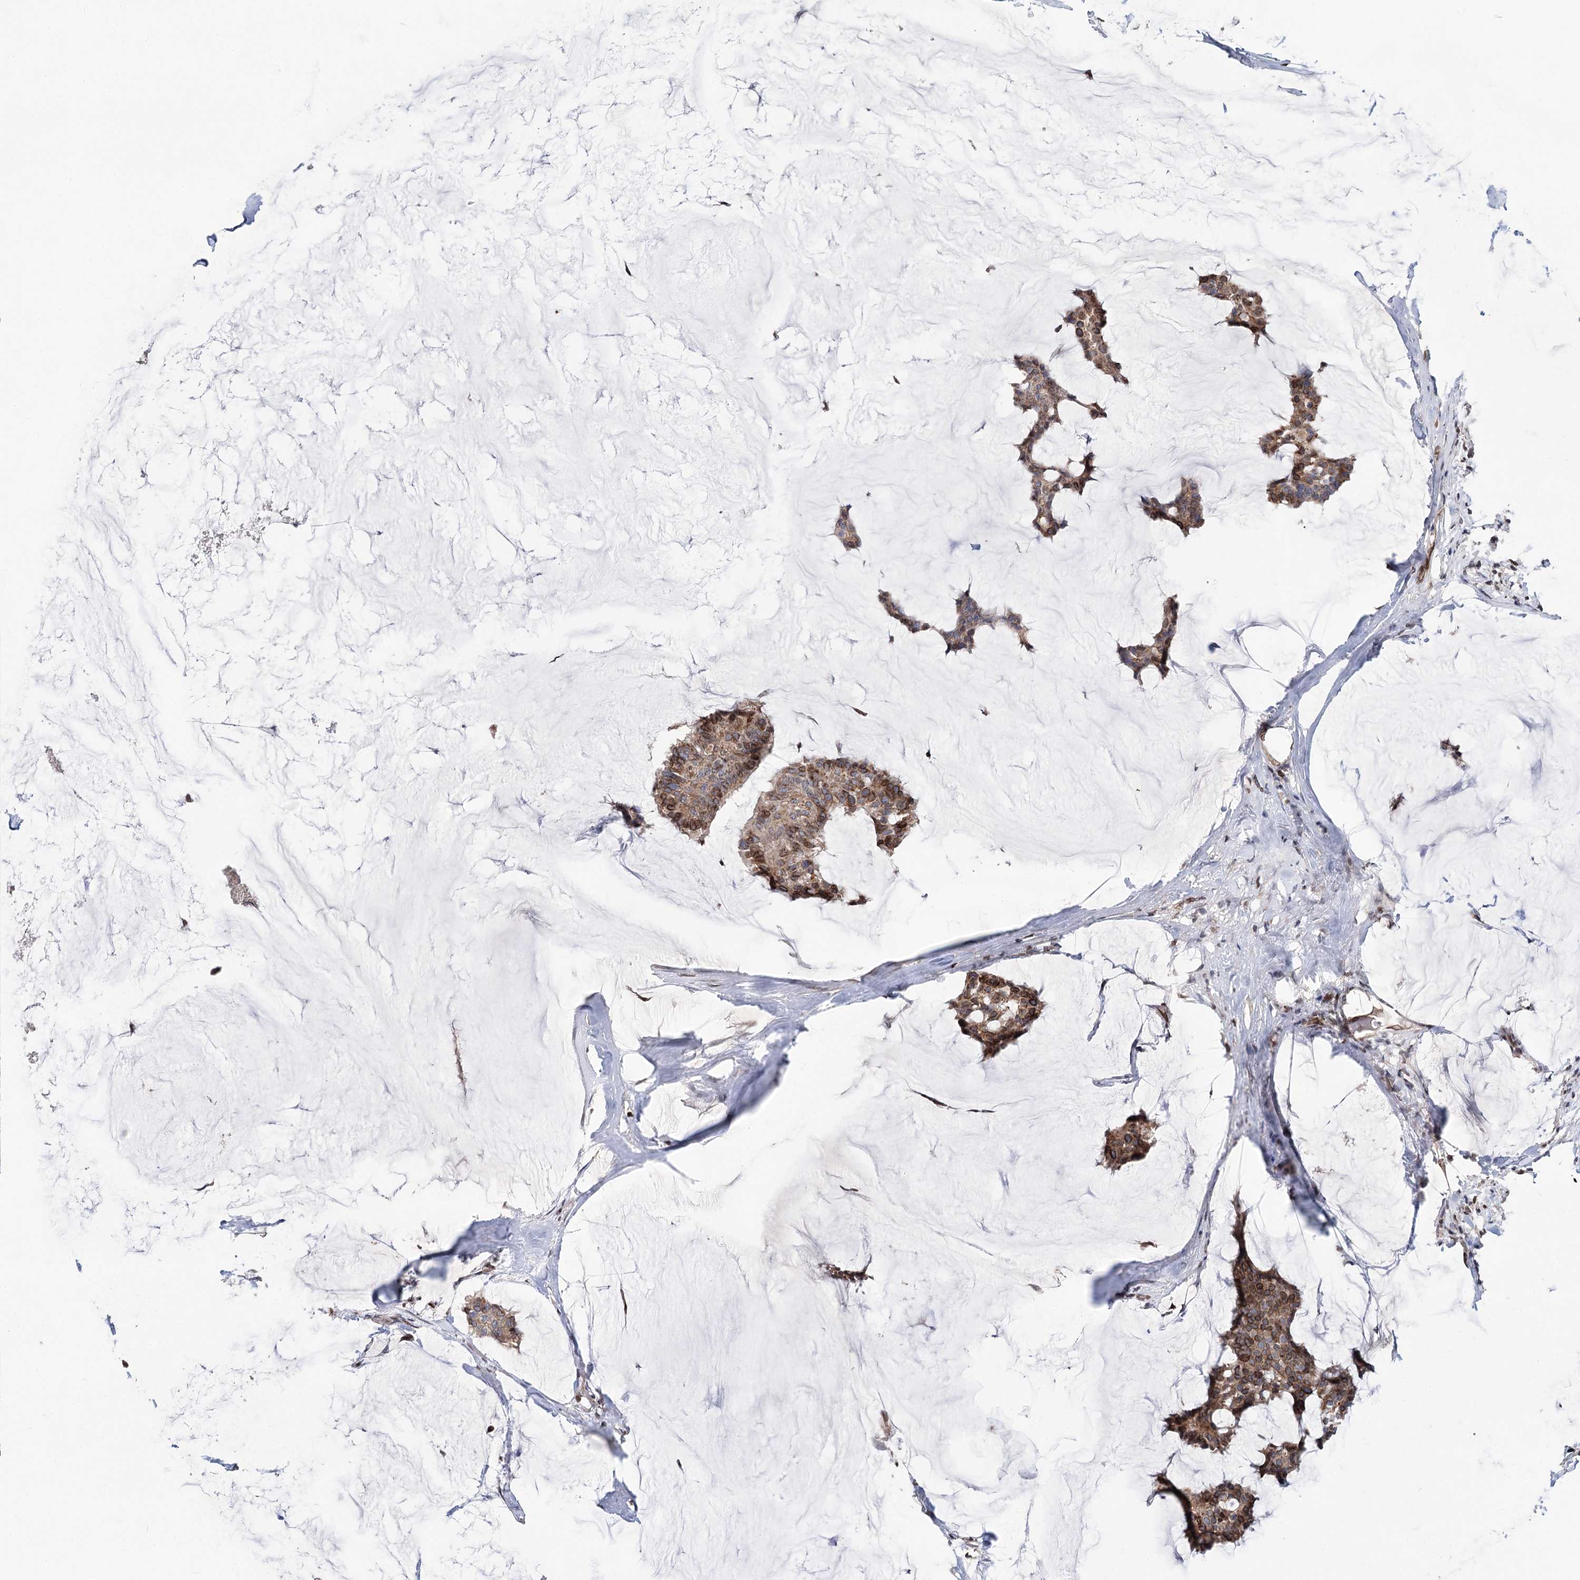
{"staining": {"intensity": "moderate", "quantity": ">75%", "location": "cytoplasmic/membranous"}, "tissue": "breast cancer", "cell_type": "Tumor cells", "image_type": "cancer", "snomed": [{"axis": "morphology", "description": "Duct carcinoma"}, {"axis": "topography", "description": "Breast"}], "caption": "Breast cancer (intraductal carcinoma) was stained to show a protein in brown. There is medium levels of moderate cytoplasmic/membranous expression in about >75% of tumor cells. (DAB (3,3'-diaminobenzidine) IHC with brightfield microscopy, high magnification).", "gene": "CFAP46", "patient": {"sex": "female", "age": 93}}